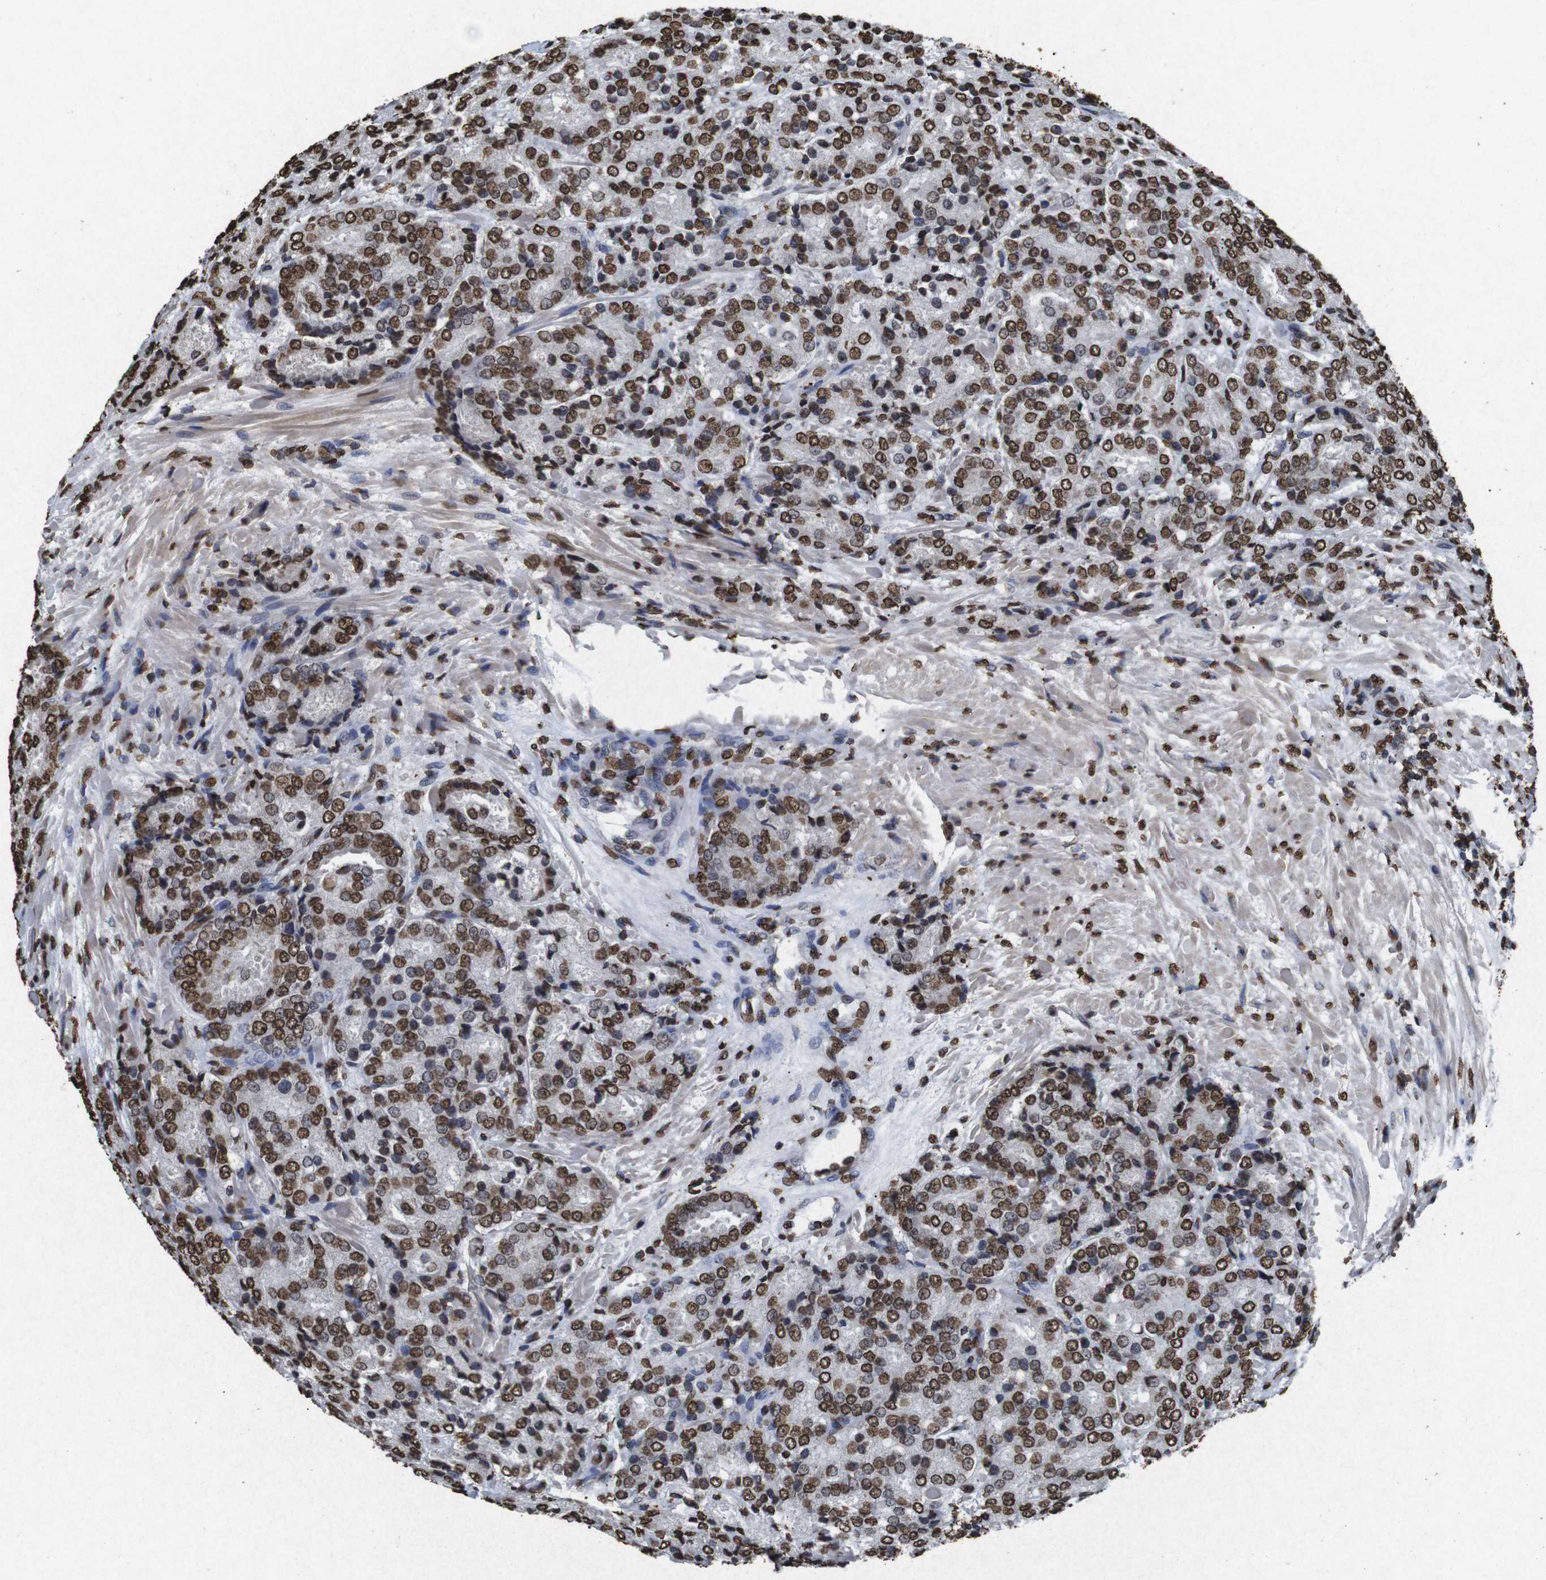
{"staining": {"intensity": "strong", "quantity": ">75%", "location": "nuclear"}, "tissue": "prostate cancer", "cell_type": "Tumor cells", "image_type": "cancer", "snomed": [{"axis": "morphology", "description": "Adenocarcinoma, High grade"}, {"axis": "topography", "description": "Prostate"}], "caption": "IHC of human prostate high-grade adenocarcinoma reveals high levels of strong nuclear expression in about >75% of tumor cells.", "gene": "MDM2", "patient": {"sex": "male", "age": 65}}